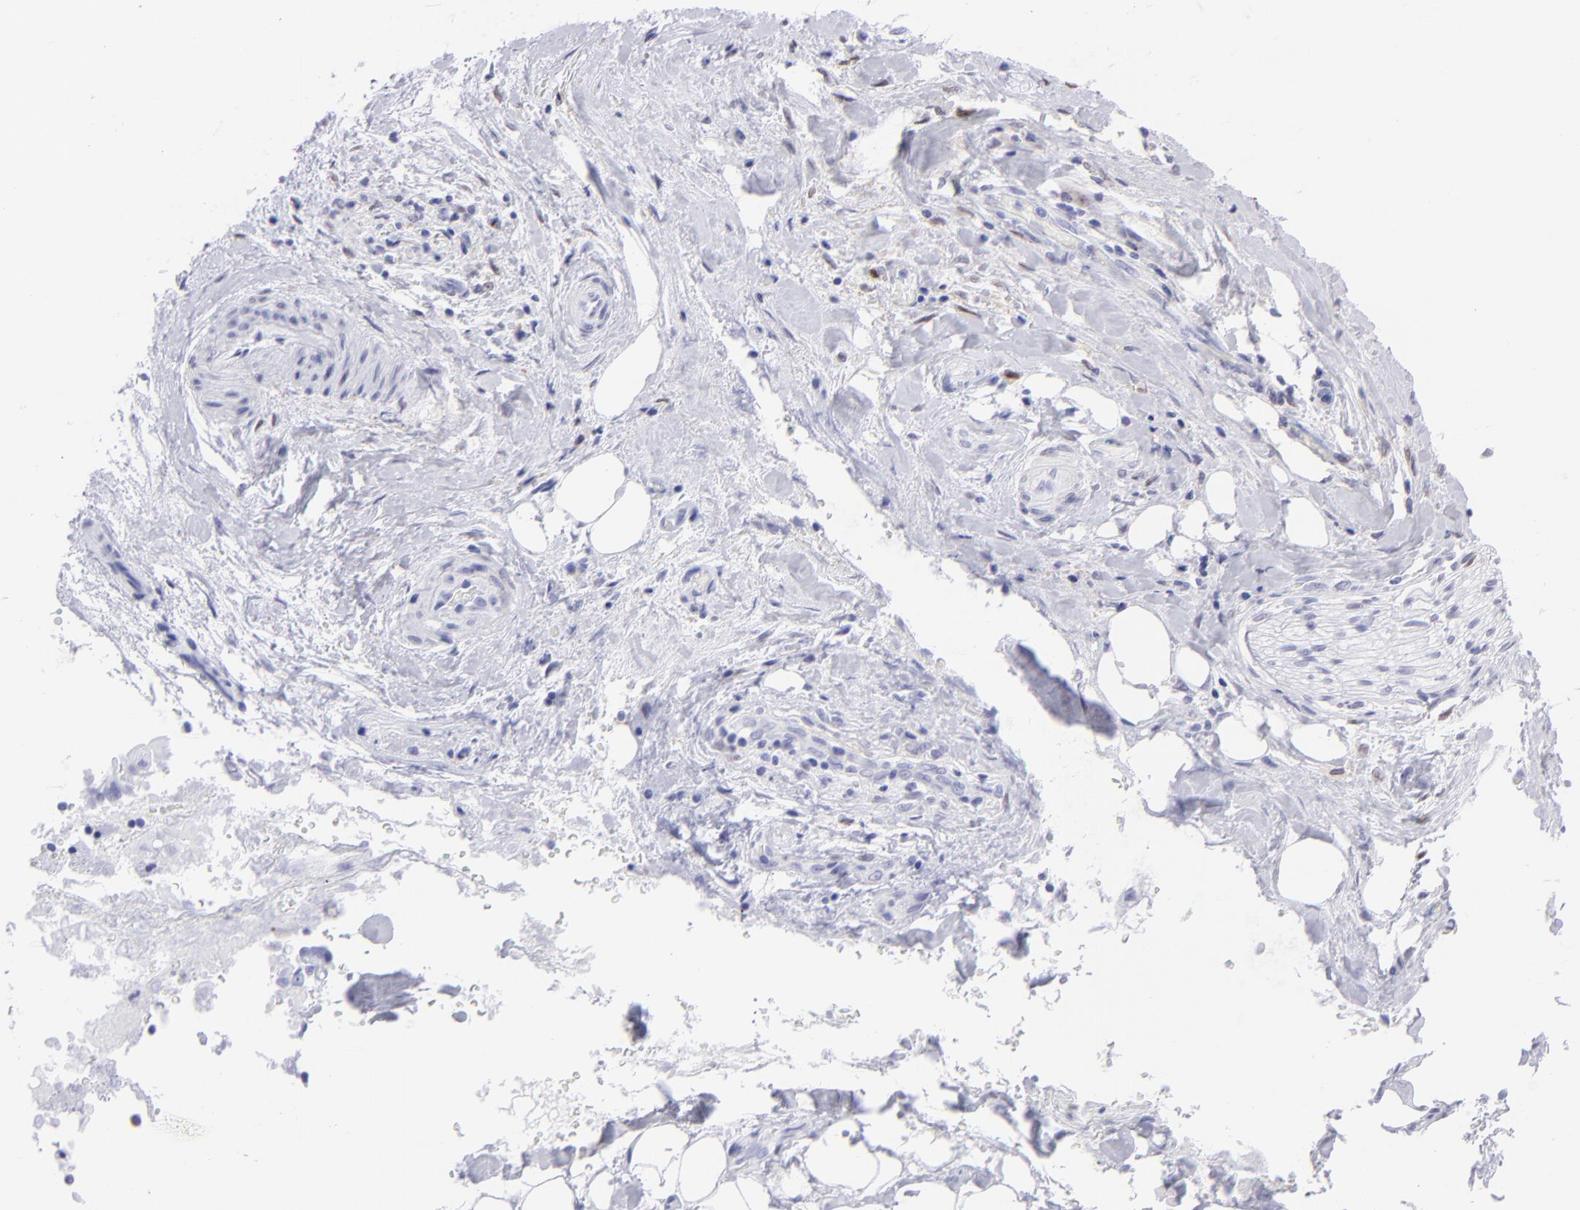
{"staining": {"intensity": "negative", "quantity": "none", "location": "none"}, "tissue": "liver cancer", "cell_type": "Tumor cells", "image_type": "cancer", "snomed": [{"axis": "morphology", "description": "Cholangiocarcinoma"}, {"axis": "topography", "description": "Liver"}], "caption": "Immunohistochemical staining of cholangiocarcinoma (liver) reveals no significant staining in tumor cells. (Brightfield microscopy of DAB (3,3'-diaminobenzidine) IHC at high magnification).", "gene": "MITF", "patient": {"sex": "male", "age": 58}}